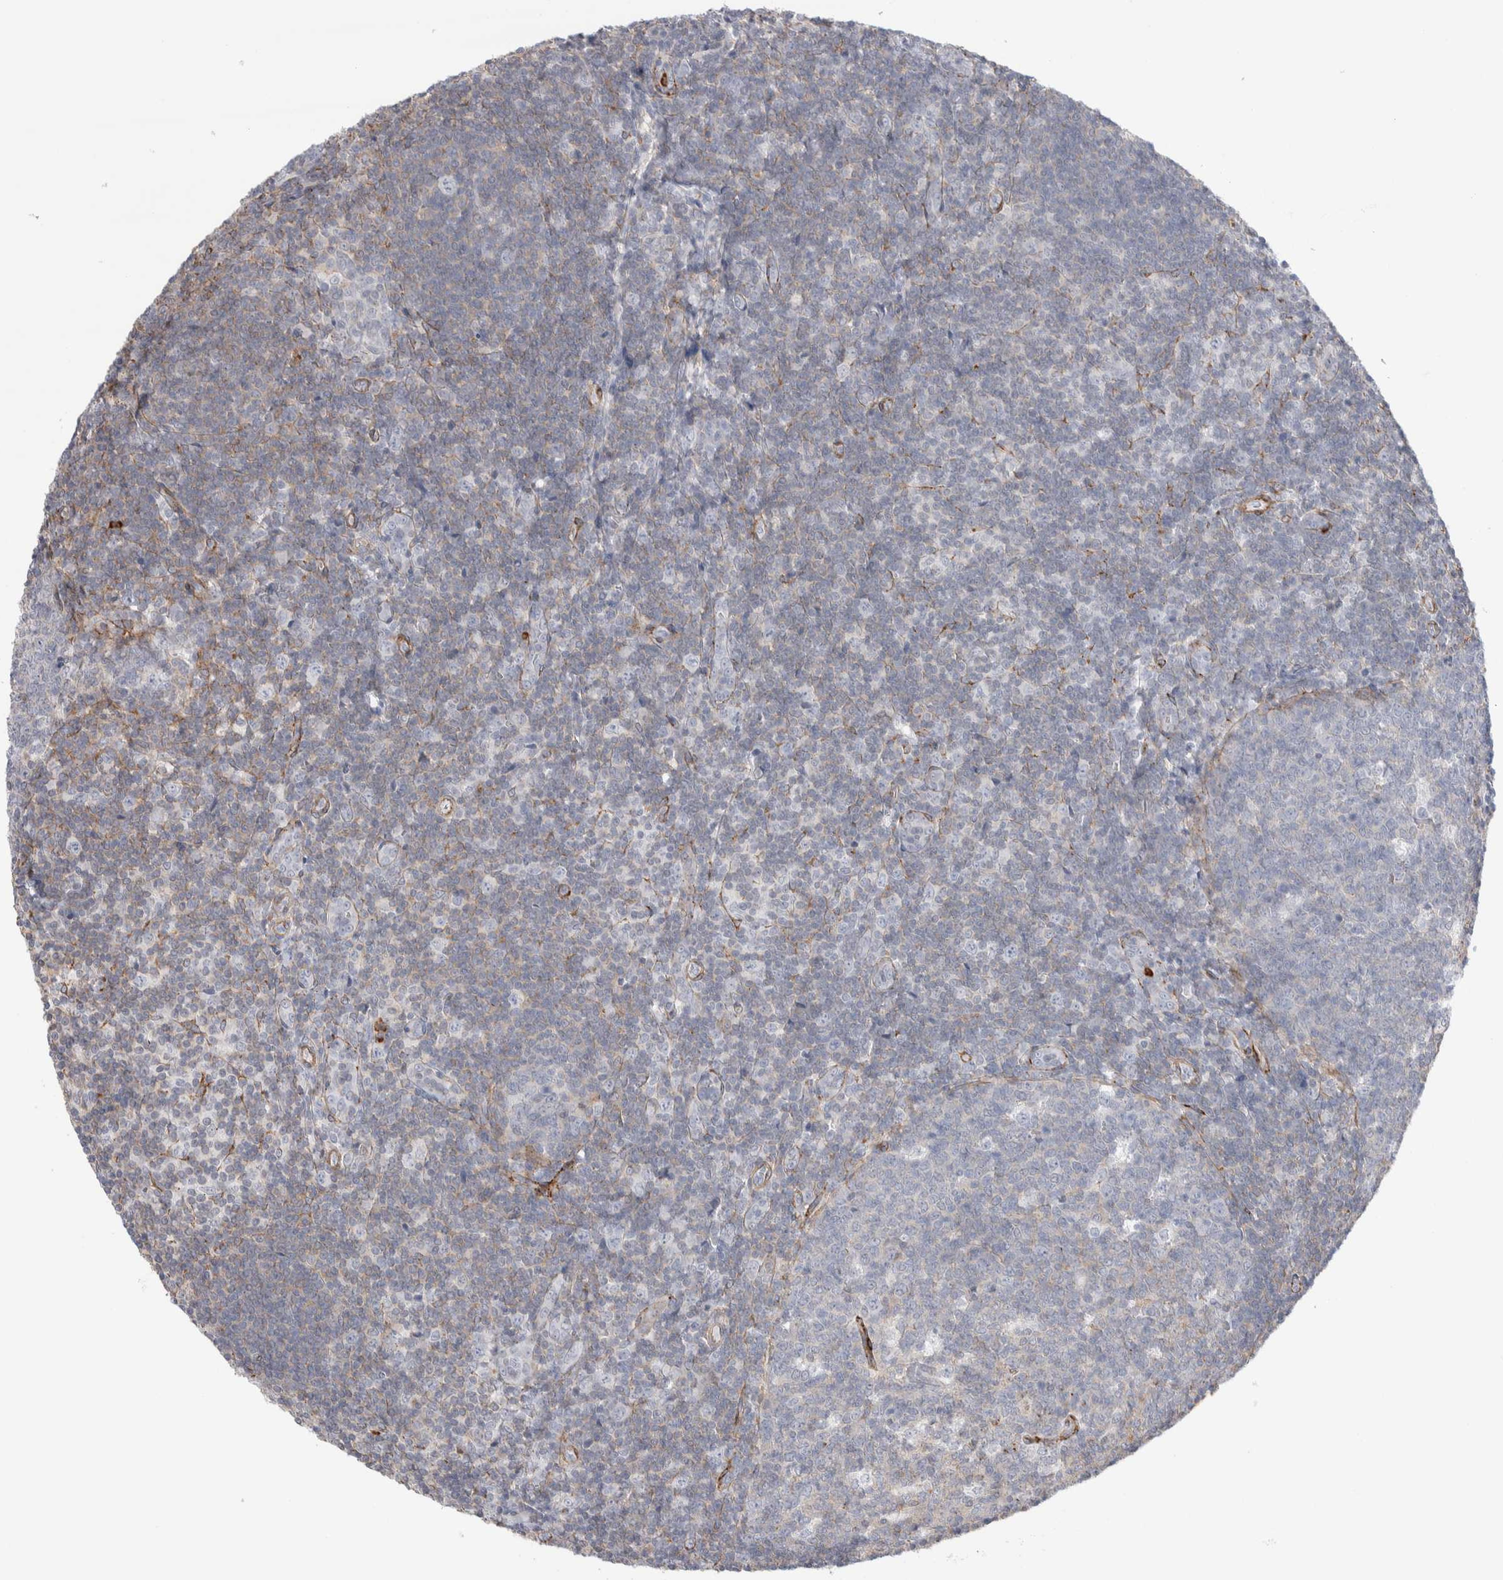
{"staining": {"intensity": "negative", "quantity": "none", "location": "none"}, "tissue": "tonsil", "cell_type": "Germinal center cells", "image_type": "normal", "snomed": [{"axis": "morphology", "description": "Normal tissue, NOS"}, {"axis": "topography", "description": "Tonsil"}], "caption": "The image demonstrates no staining of germinal center cells in benign tonsil.", "gene": "SEPTIN4", "patient": {"sex": "male", "age": 37}}